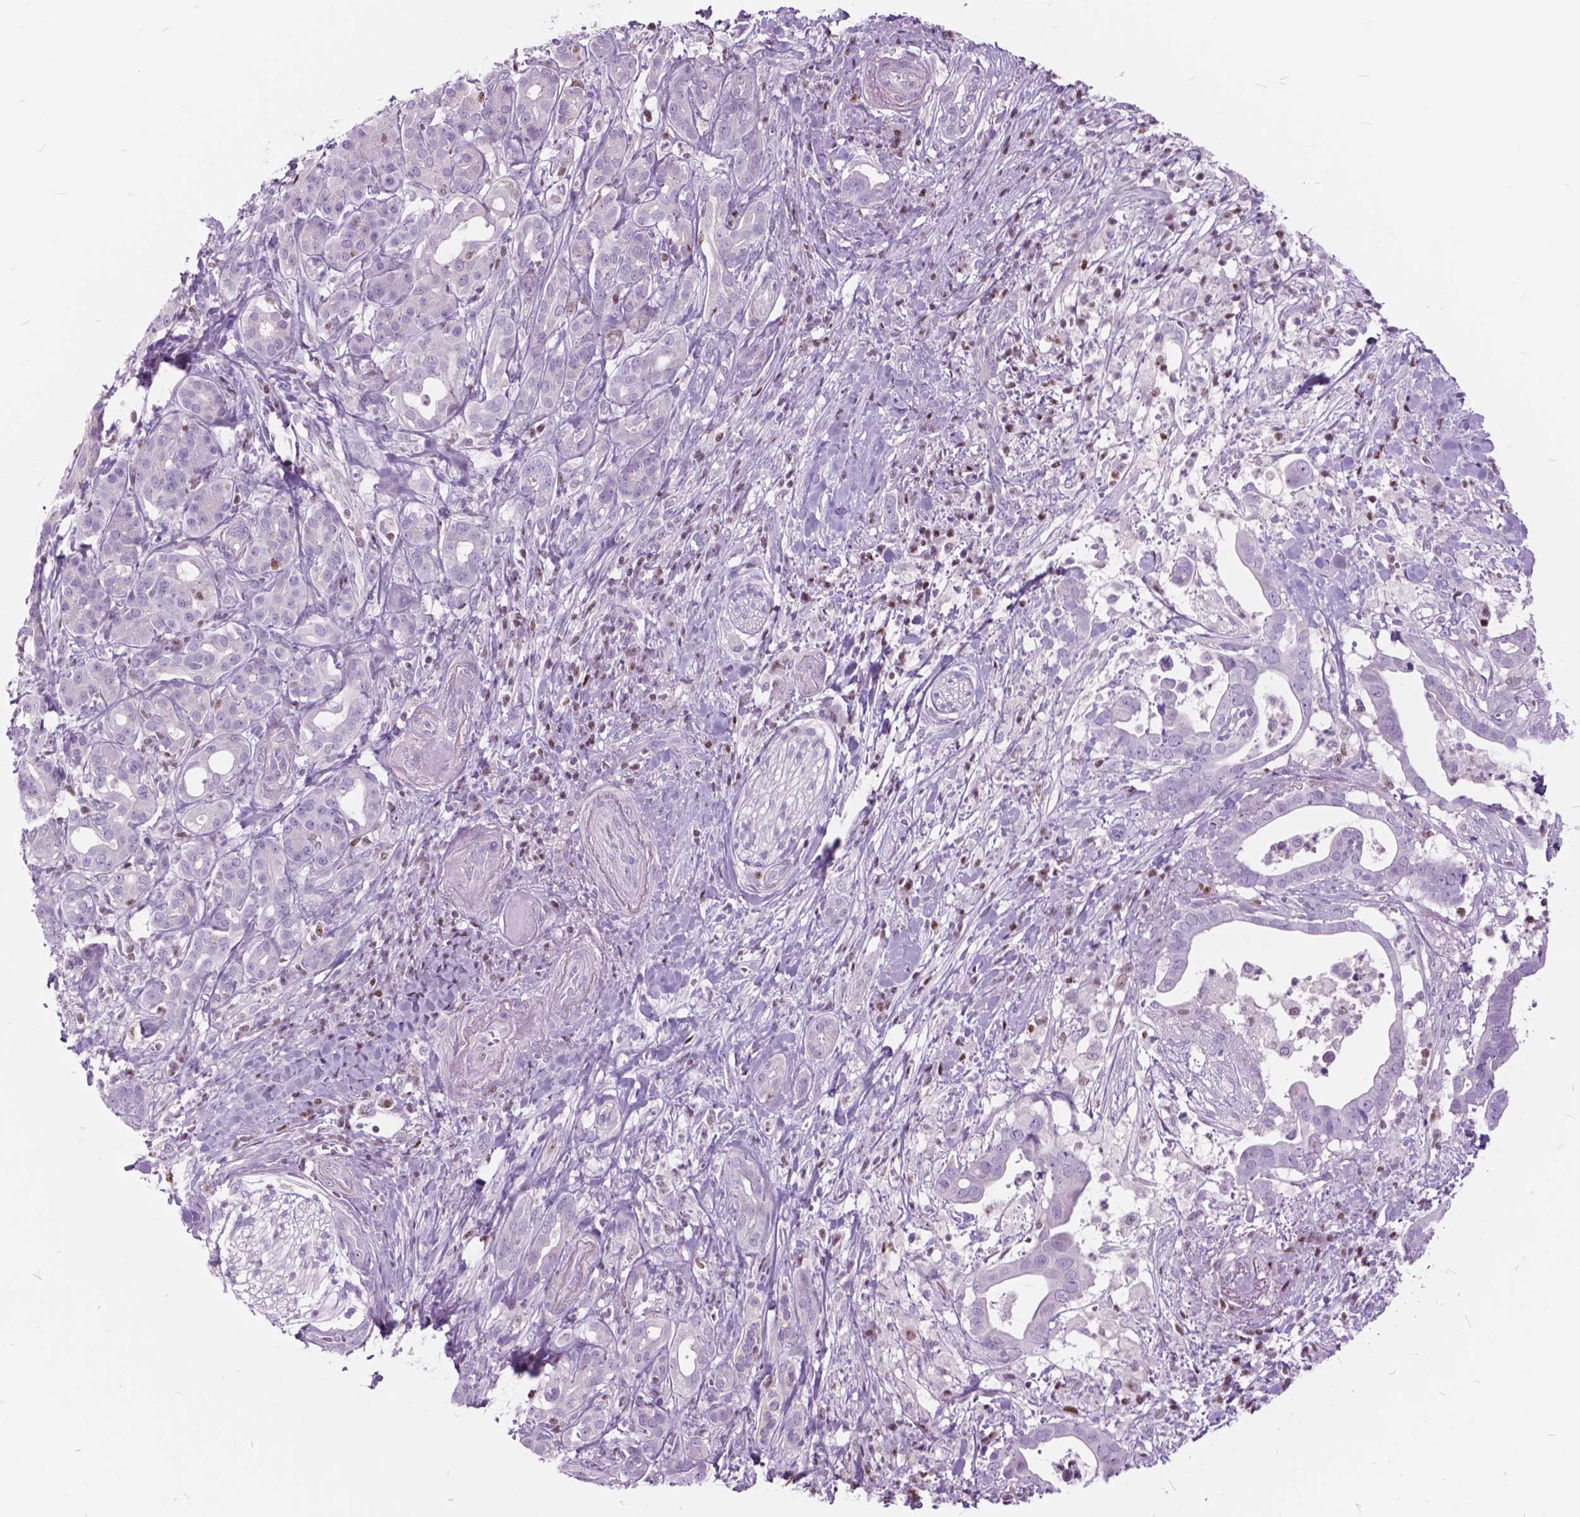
{"staining": {"intensity": "negative", "quantity": "none", "location": "none"}, "tissue": "pancreatic cancer", "cell_type": "Tumor cells", "image_type": "cancer", "snomed": [{"axis": "morphology", "description": "Adenocarcinoma, NOS"}, {"axis": "topography", "description": "Pancreas"}], "caption": "Pancreatic adenocarcinoma stained for a protein using IHC displays no staining tumor cells.", "gene": "SP140", "patient": {"sex": "male", "age": 61}}